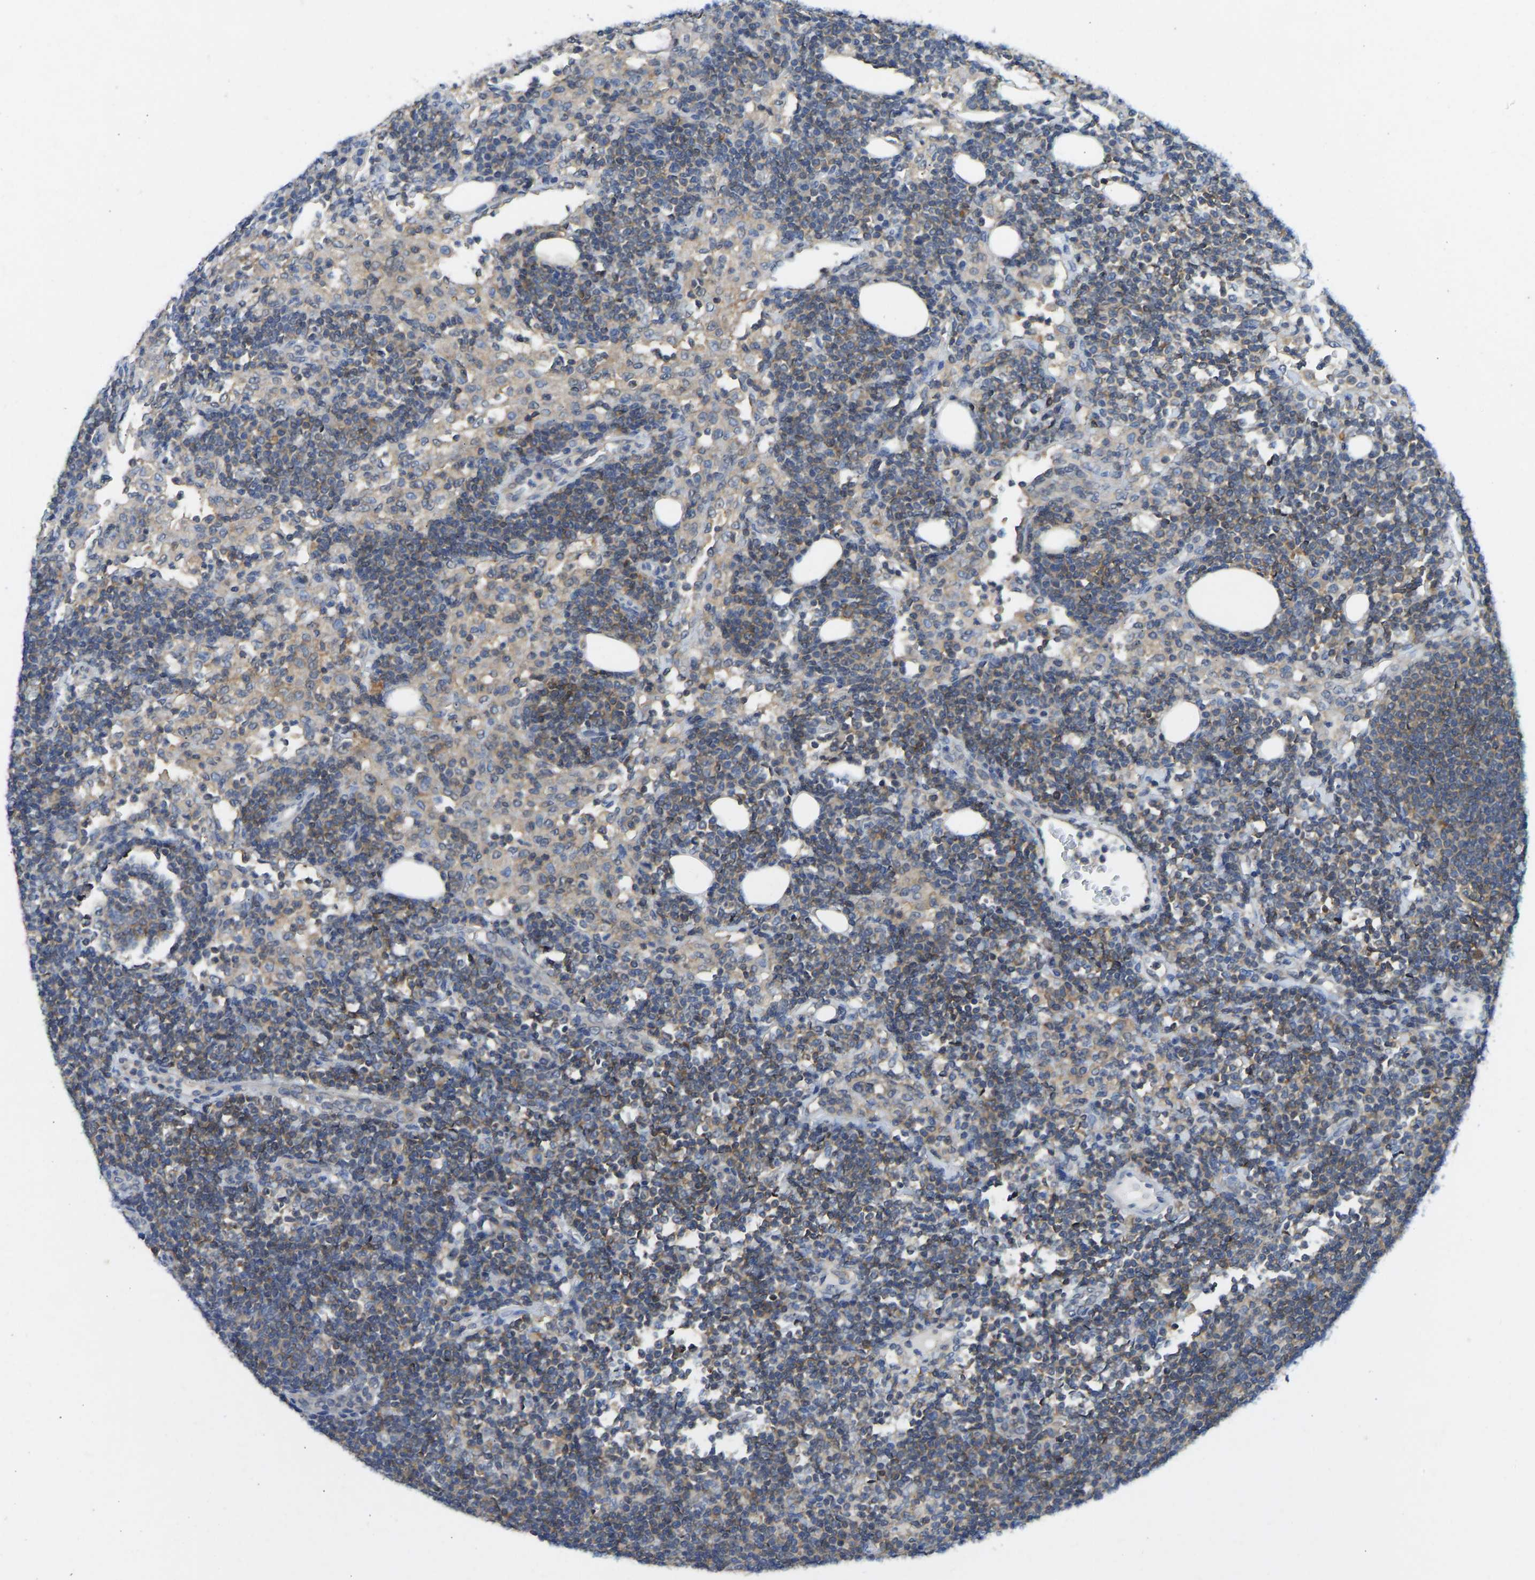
{"staining": {"intensity": "moderate", "quantity": "25%-75%", "location": "cytoplasmic/membranous"}, "tissue": "lymph node", "cell_type": "Germinal center cells", "image_type": "normal", "snomed": [{"axis": "morphology", "description": "Normal tissue, NOS"}, {"axis": "morphology", "description": "Carcinoid, malignant, NOS"}, {"axis": "topography", "description": "Lymph node"}], "caption": "High-power microscopy captured an immunohistochemistry (IHC) micrograph of normal lymph node, revealing moderate cytoplasmic/membranous positivity in approximately 25%-75% of germinal center cells.", "gene": "NDRG3", "patient": {"sex": "male", "age": 47}}